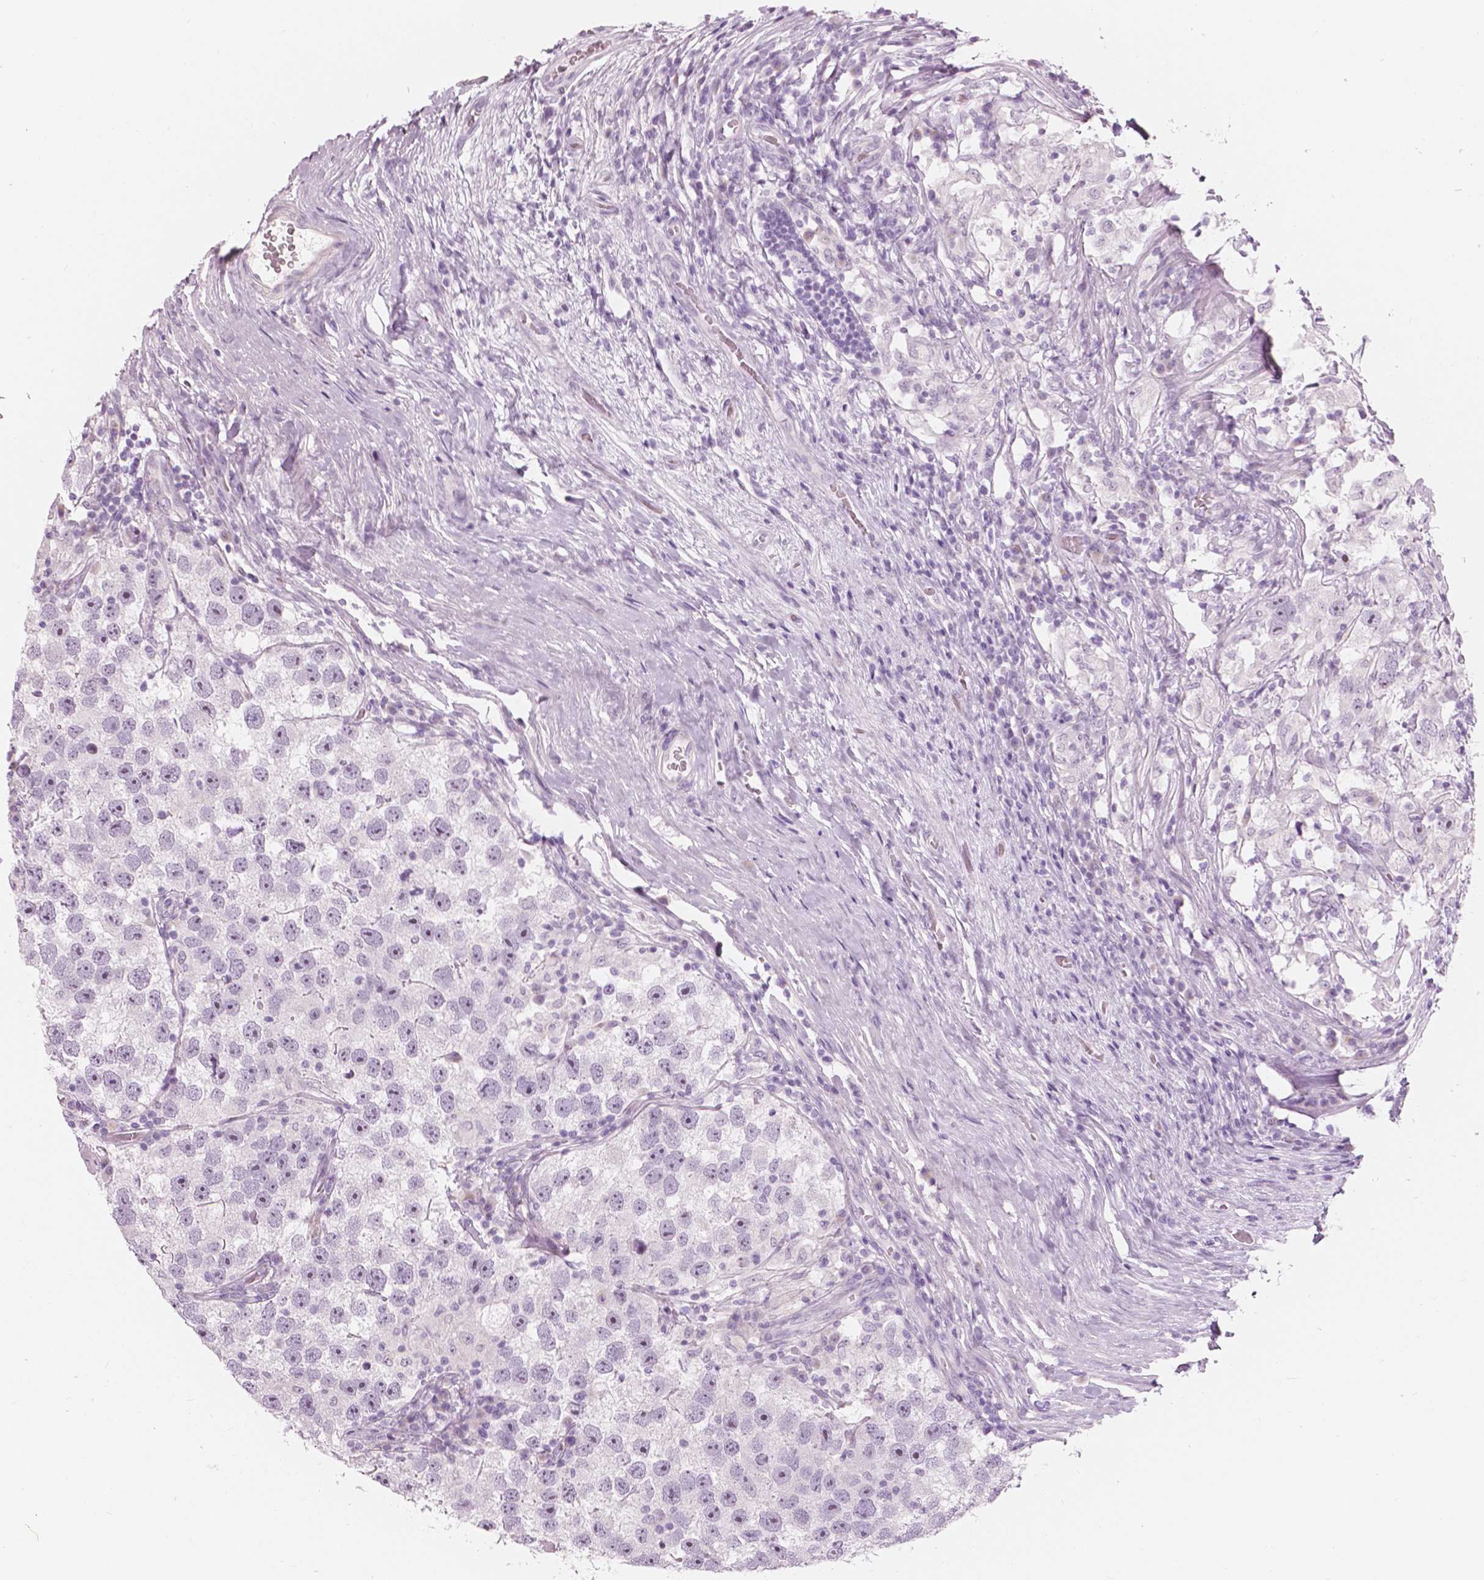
{"staining": {"intensity": "moderate", "quantity": "25%-75%", "location": "nuclear"}, "tissue": "testis cancer", "cell_type": "Tumor cells", "image_type": "cancer", "snomed": [{"axis": "morphology", "description": "Seminoma, NOS"}, {"axis": "topography", "description": "Testis"}], "caption": "Immunohistochemistry (IHC) of testis cancer (seminoma) reveals medium levels of moderate nuclear expression in about 25%-75% of tumor cells.", "gene": "A4GNT", "patient": {"sex": "male", "age": 26}}